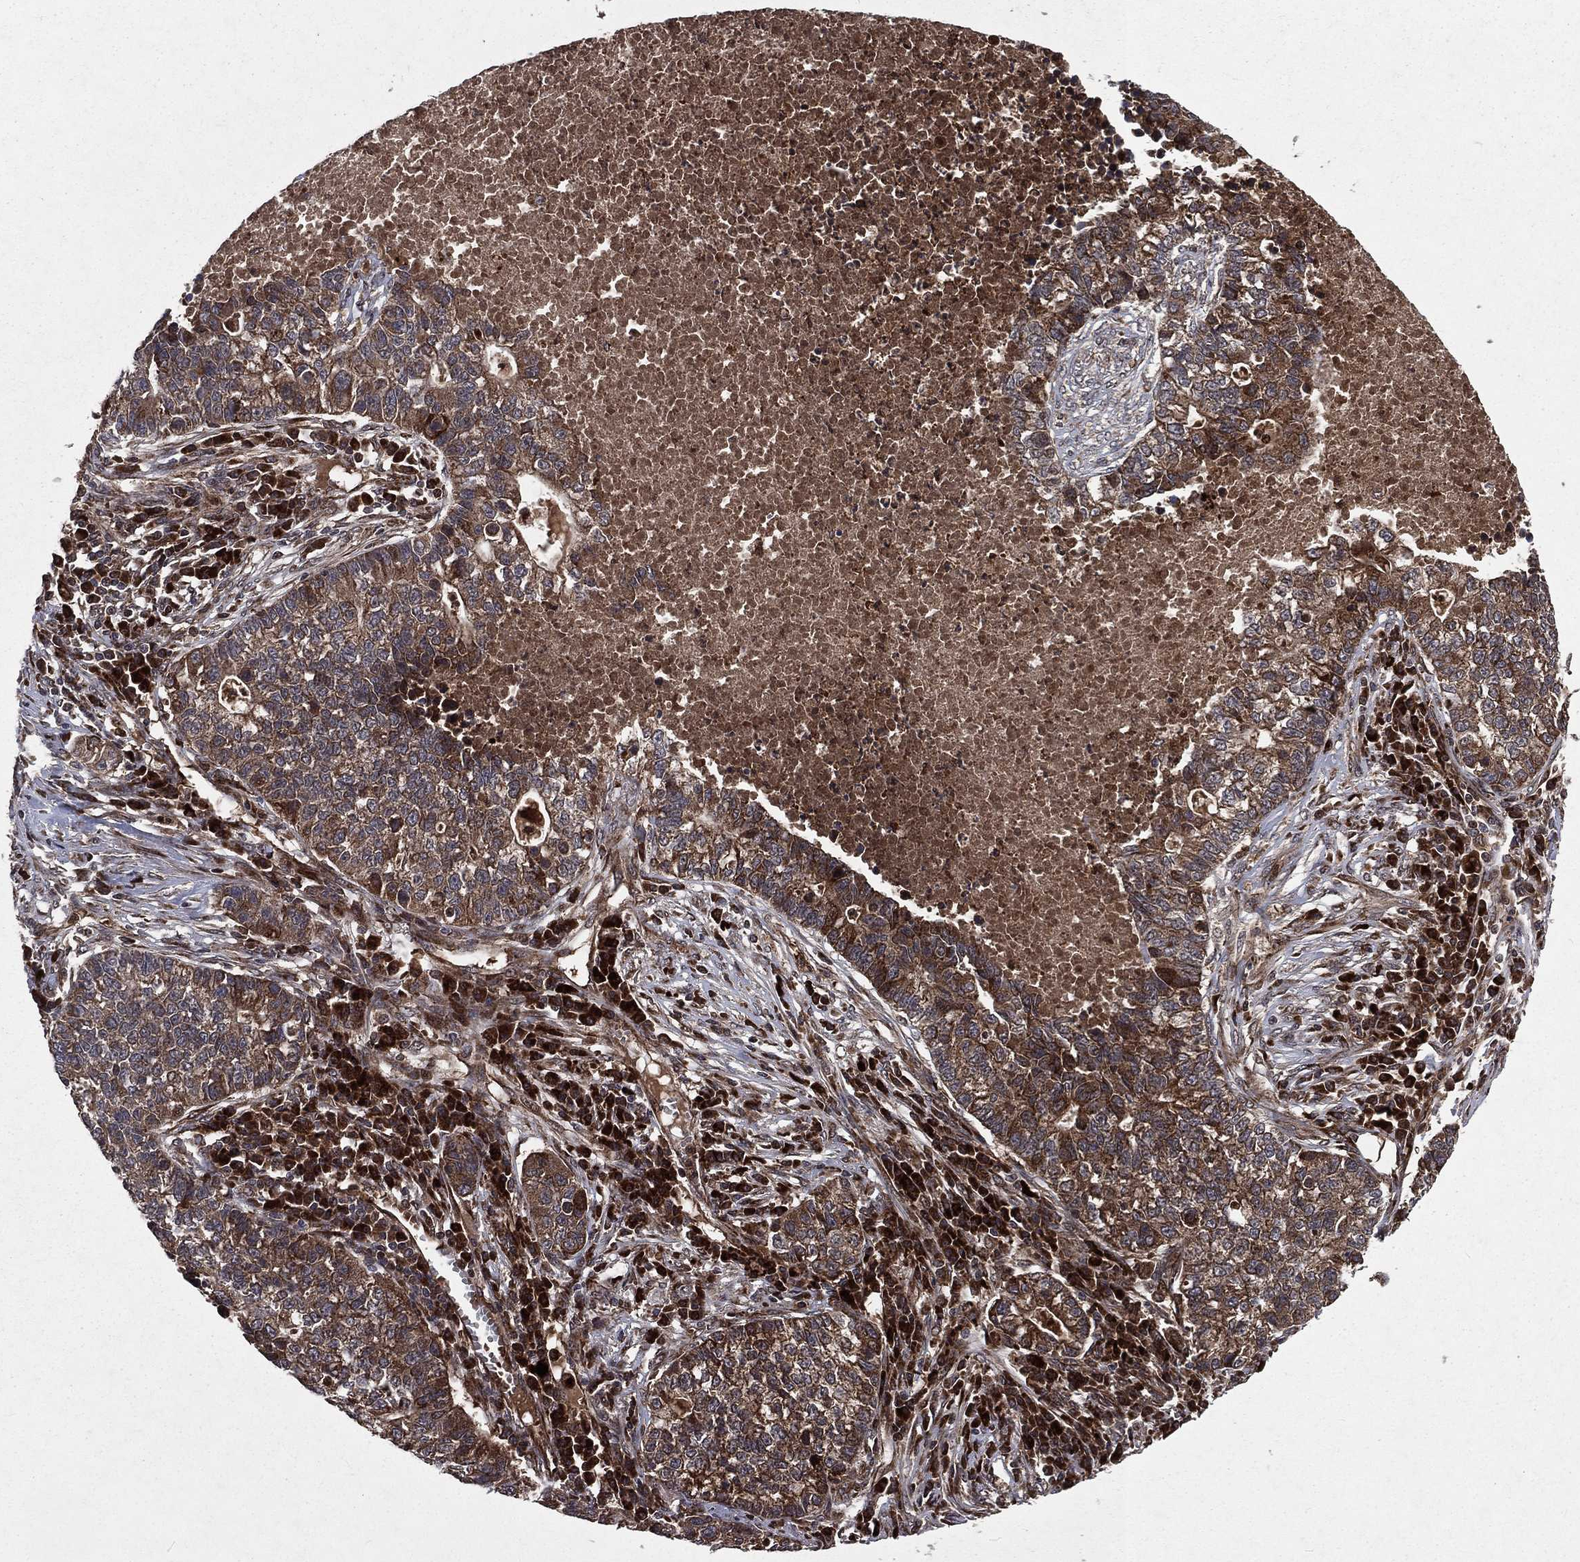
{"staining": {"intensity": "moderate", "quantity": "25%-75%", "location": "cytoplasmic/membranous"}, "tissue": "lung cancer", "cell_type": "Tumor cells", "image_type": "cancer", "snomed": [{"axis": "morphology", "description": "Adenocarcinoma, NOS"}, {"axis": "topography", "description": "Lung"}], "caption": "Protein positivity by immunohistochemistry (IHC) displays moderate cytoplasmic/membranous staining in about 25%-75% of tumor cells in lung cancer. (Brightfield microscopy of DAB IHC at high magnification).", "gene": "LENG8", "patient": {"sex": "male", "age": 57}}